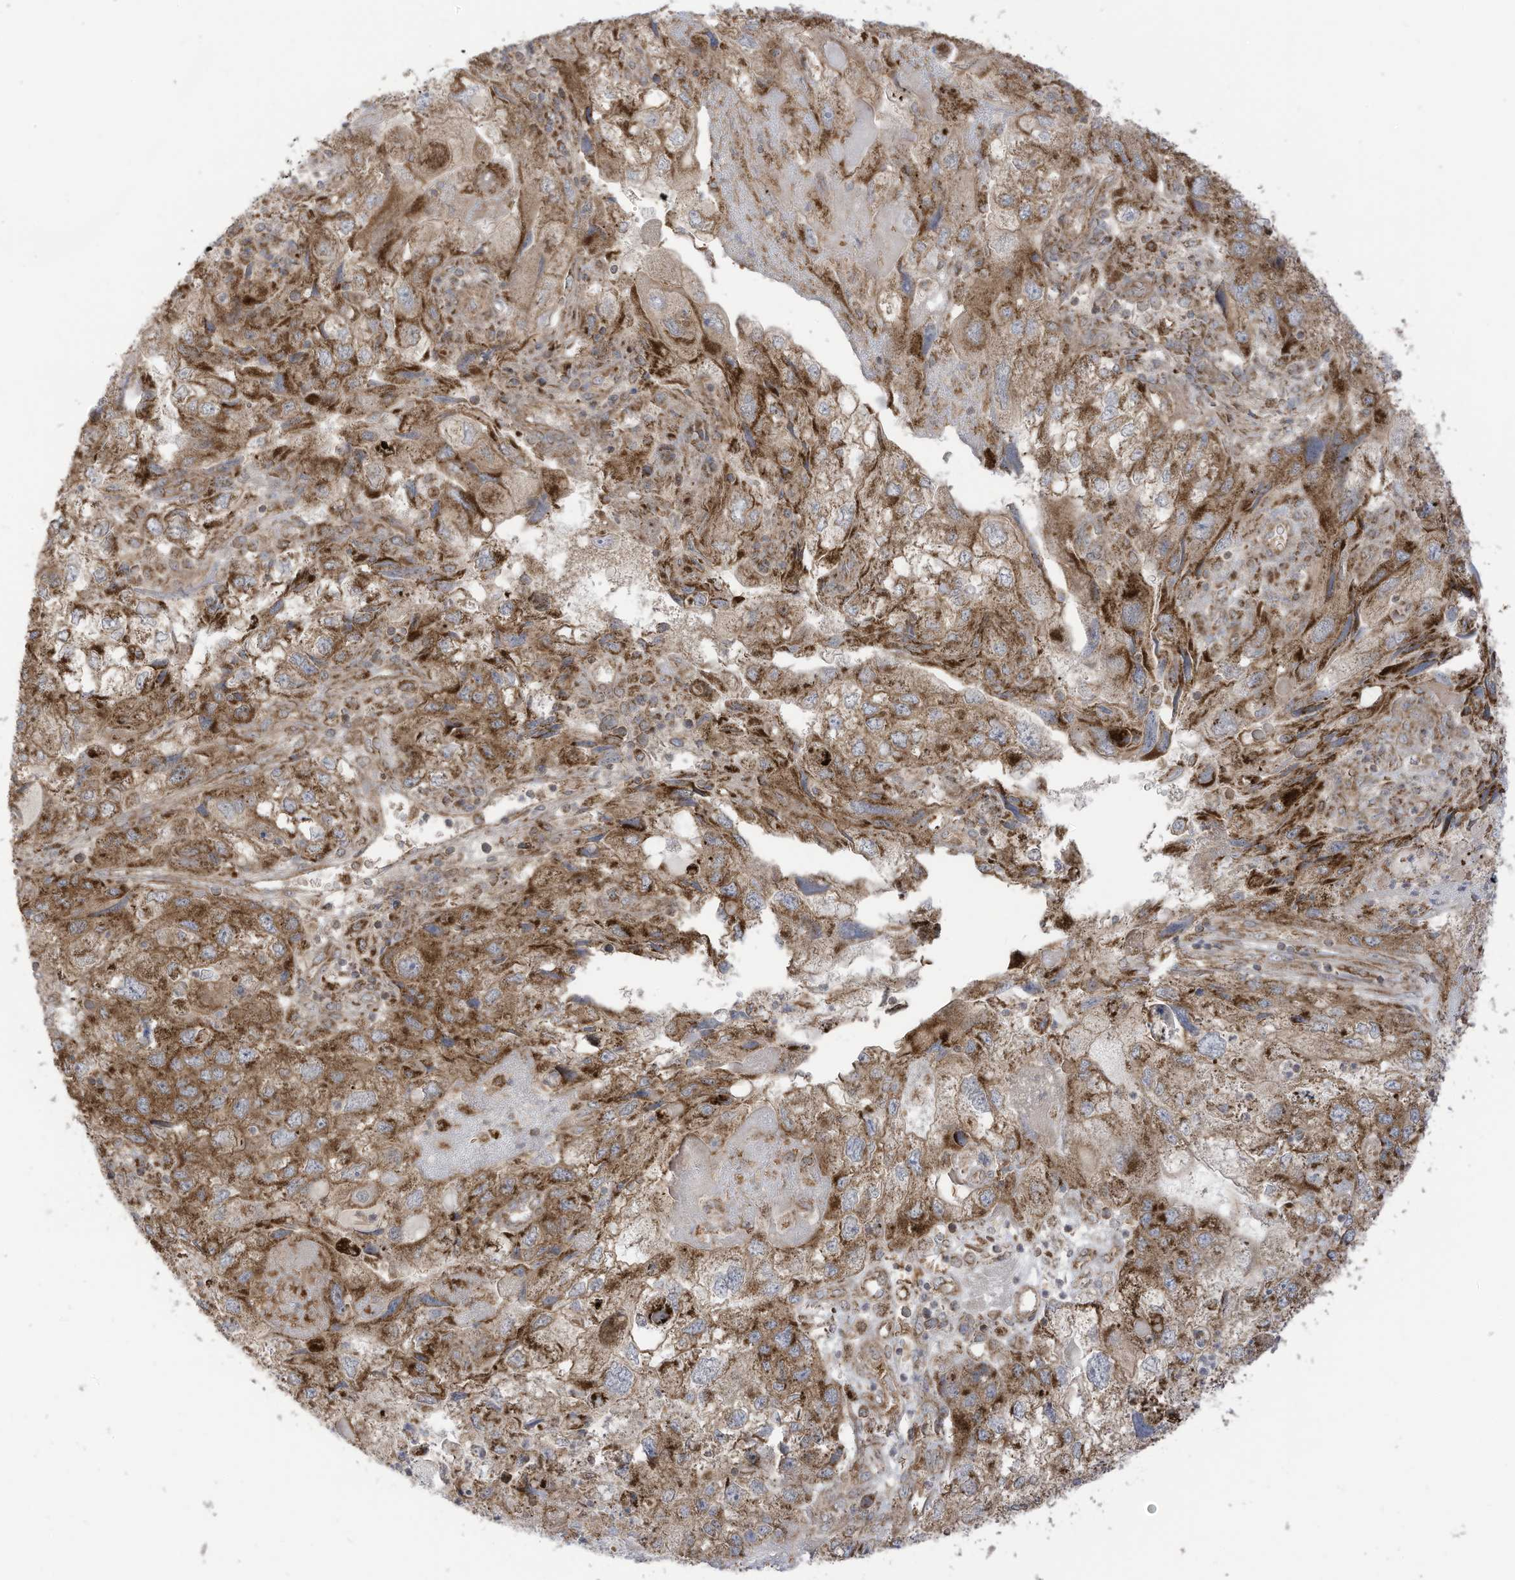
{"staining": {"intensity": "moderate", "quantity": ">75%", "location": "cytoplasmic/membranous"}, "tissue": "endometrial cancer", "cell_type": "Tumor cells", "image_type": "cancer", "snomed": [{"axis": "morphology", "description": "Adenocarcinoma, NOS"}, {"axis": "topography", "description": "Endometrium"}], "caption": "Tumor cells exhibit medium levels of moderate cytoplasmic/membranous staining in approximately >75% of cells in endometrial adenocarcinoma. The protein is stained brown, and the nuclei are stained in blue (DAB (3,3'-diaminobenzidine) IHC with brightfield microscopy, high magnification).", "gene": "REPS1", "patient": {"sex": "female", "age": 49}}